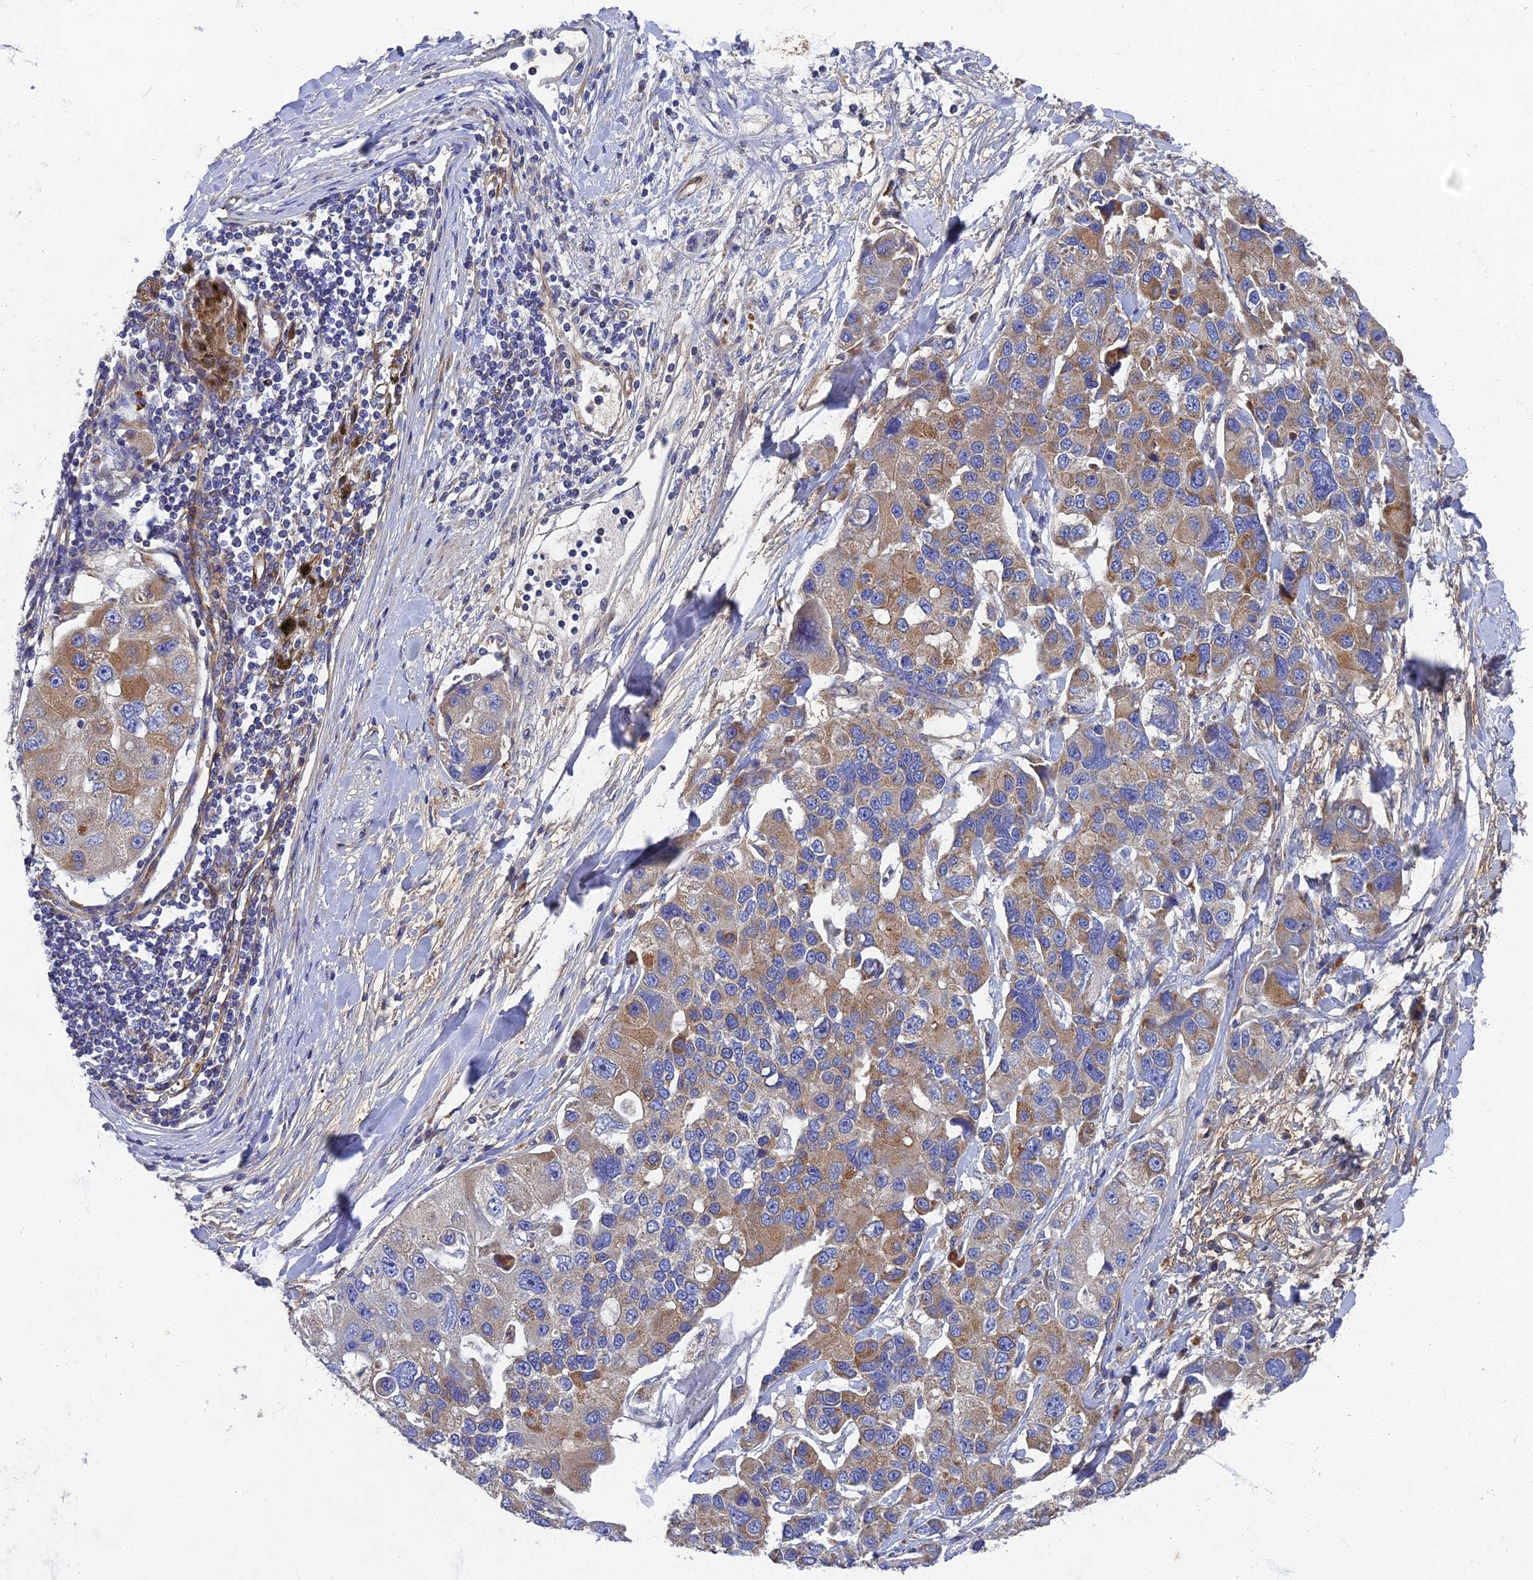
{"staining": {"intensity": "weak", "quantity": ">75%", "location": "cytoplasmic/membranous"}, "tissue": "lung cancer", "cell_type": "Tumor cells", "image_type": "cancer", "snomed": [{"axis": "morphology", "description": "Adenocarcinoma, NOS"}, {"axis": "topography", "description": "Lung"}], "caption": "This photomicrograph reveals lung adenocarcinoma stained with immunohistochemistry (IHC) to label a protein in brown. The cytoplasmic/membranous of tumor cells show weak positivity for the protein. Nuclei are counter-stained blue.", "gene": "RNASEK", "patient": {"sex": "female", "age": 54}}